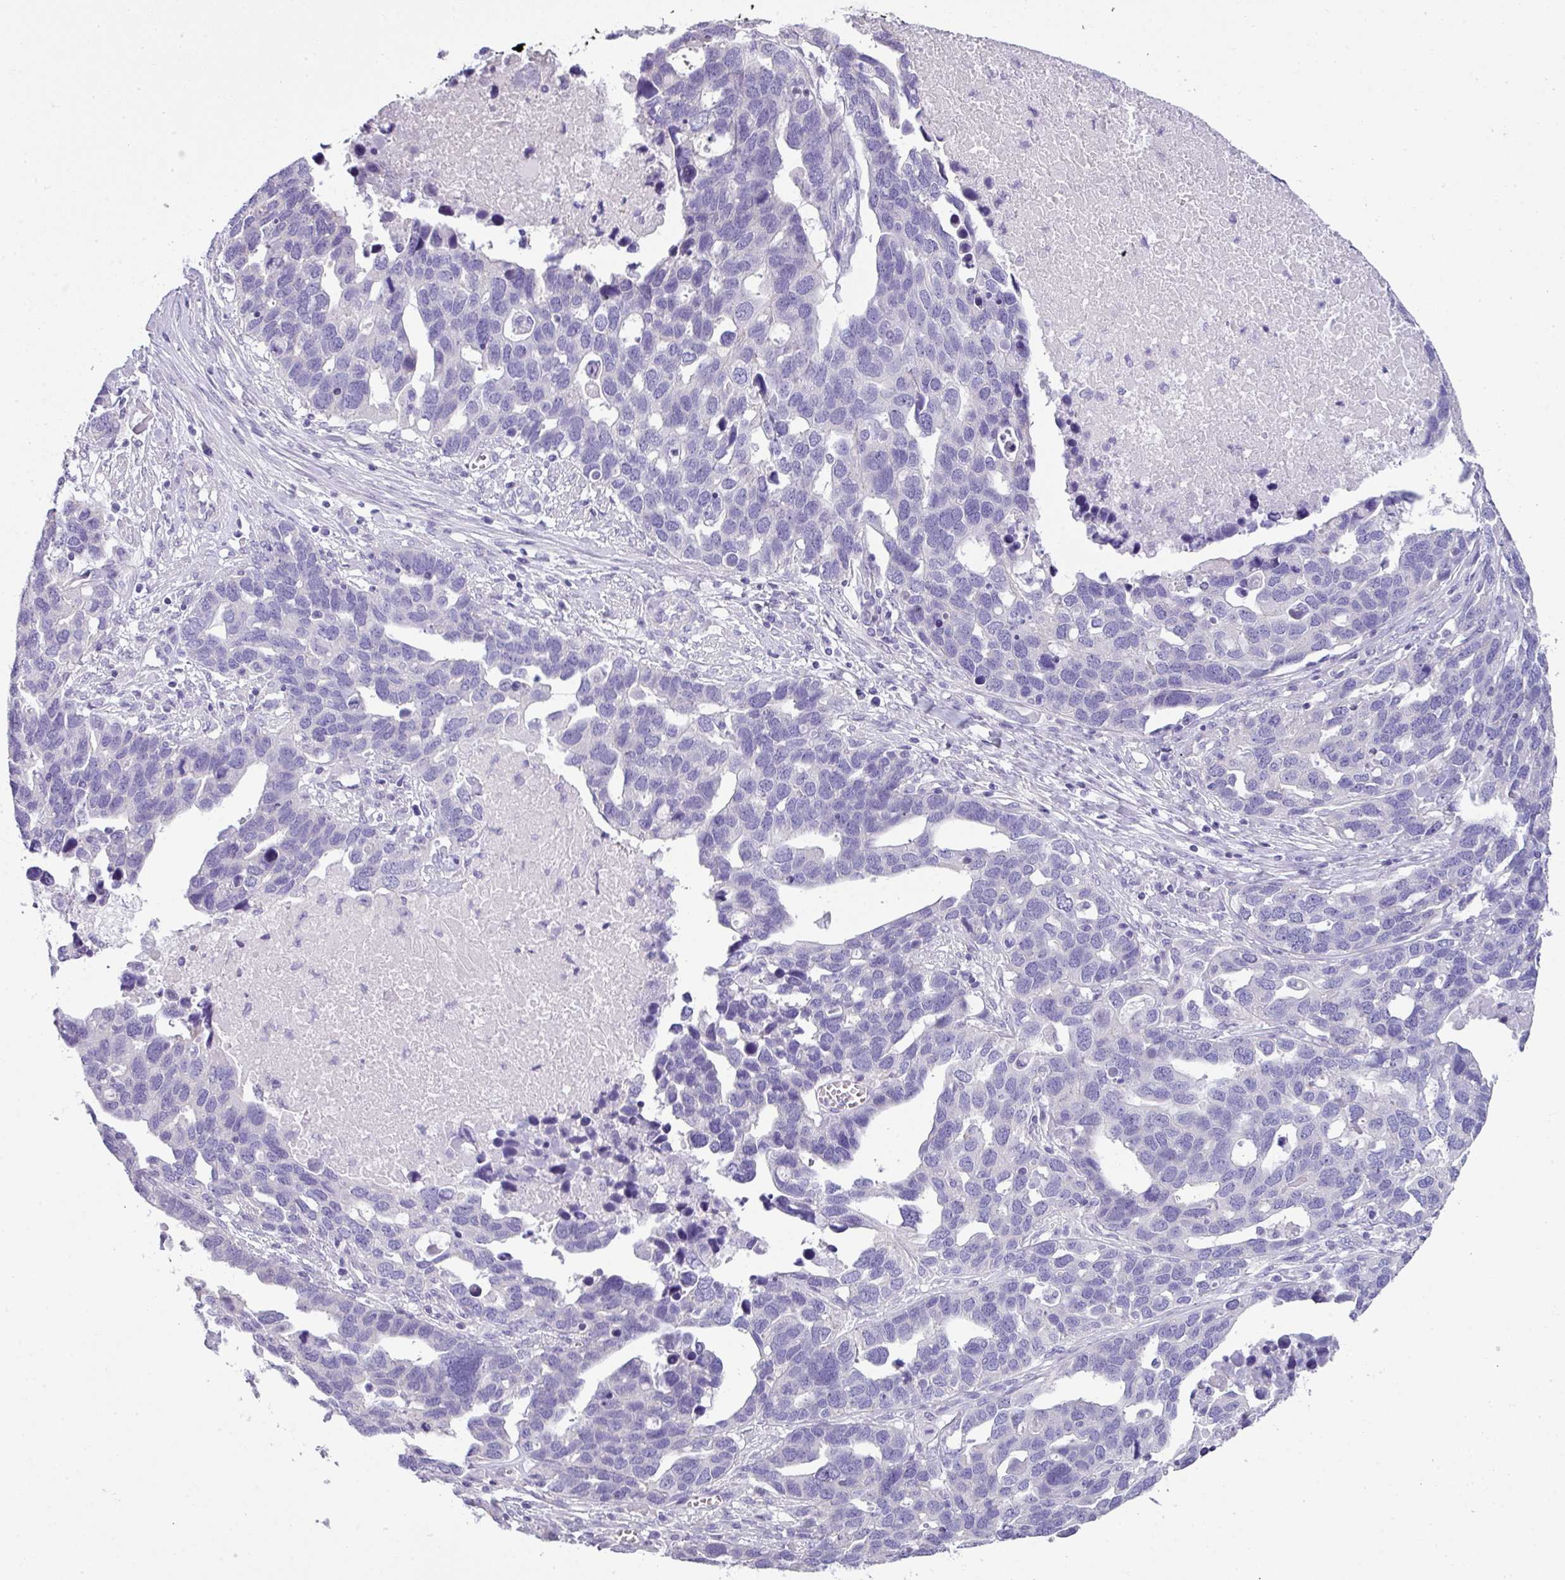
{"staining": {"intensity": "negative", "quantity": "none", "location": "none"}, "tissue": "ovarian cancer", "cell_type": "Tumor cells", "image_type": "cancer", "snomed": [{"axis": "morphology", "description": "Cystadenocarcinoma, serous, NOS"}, {"axis": "topography", "description": "Ovary"}], "caption": "This is an immunohistochemistry (IHC) image of human serous cystadenocarcinoma (ovarian). There is no positivity in tumor cells.", "gene": "PALS2", "patient": {"sex": "female", "age": 54}}